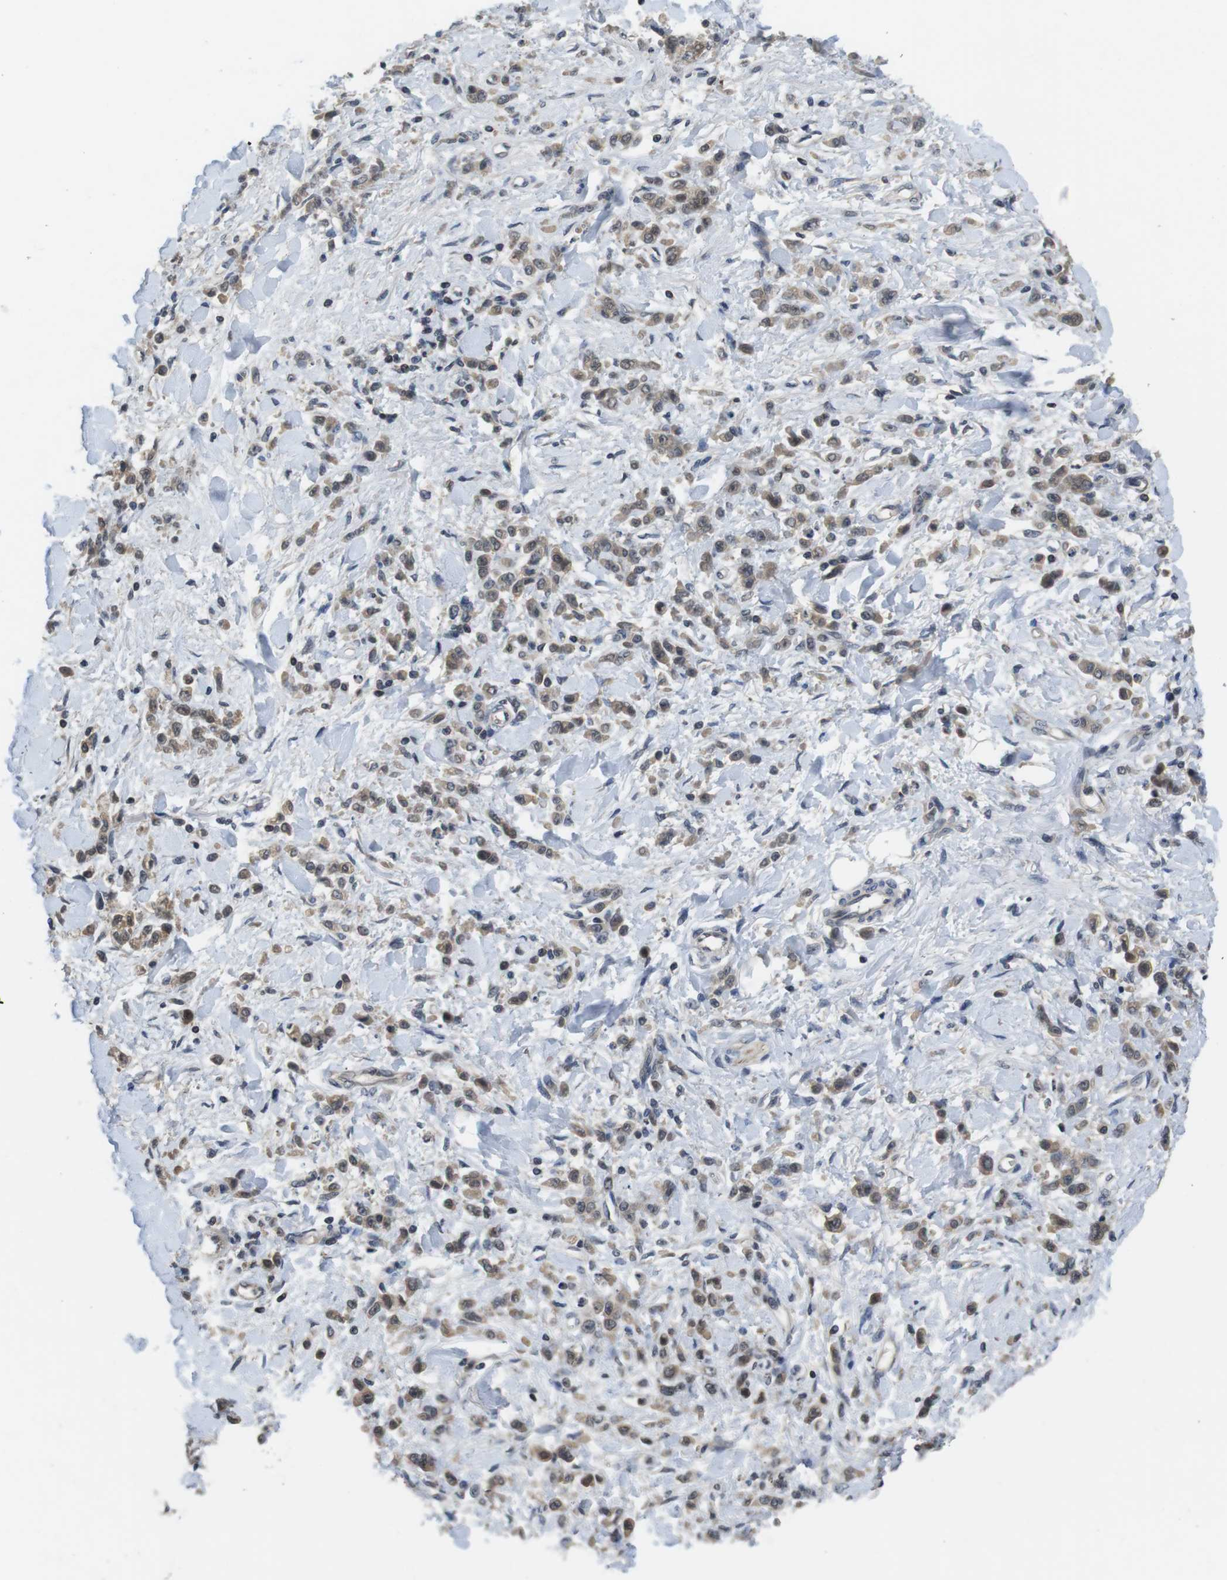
{"staining": {"intensity": "weak", "quantity": ">75%", "location": "cytoplasmic/membranous"}, "tissue": "stomach cancer", "cell_type": "Tumor cells", "image_type": "cancer", "snomed": [{"axis": "morphology", "description": "Normal tissue, NOS"}, {"axis": "morphology", "description": "Adenocarcinoma, NOS"}, {"axis": "topography", "description": "Stomach"}], "caption": "High-power microscopy captured an IHC histopathology image of adenocarcinoma (stomach), revealing weak cytoplasmic/membranous expression in about >75% of tumor cells.", "gene": "FADD", "patient": {"sex": "male", "age": 82}}